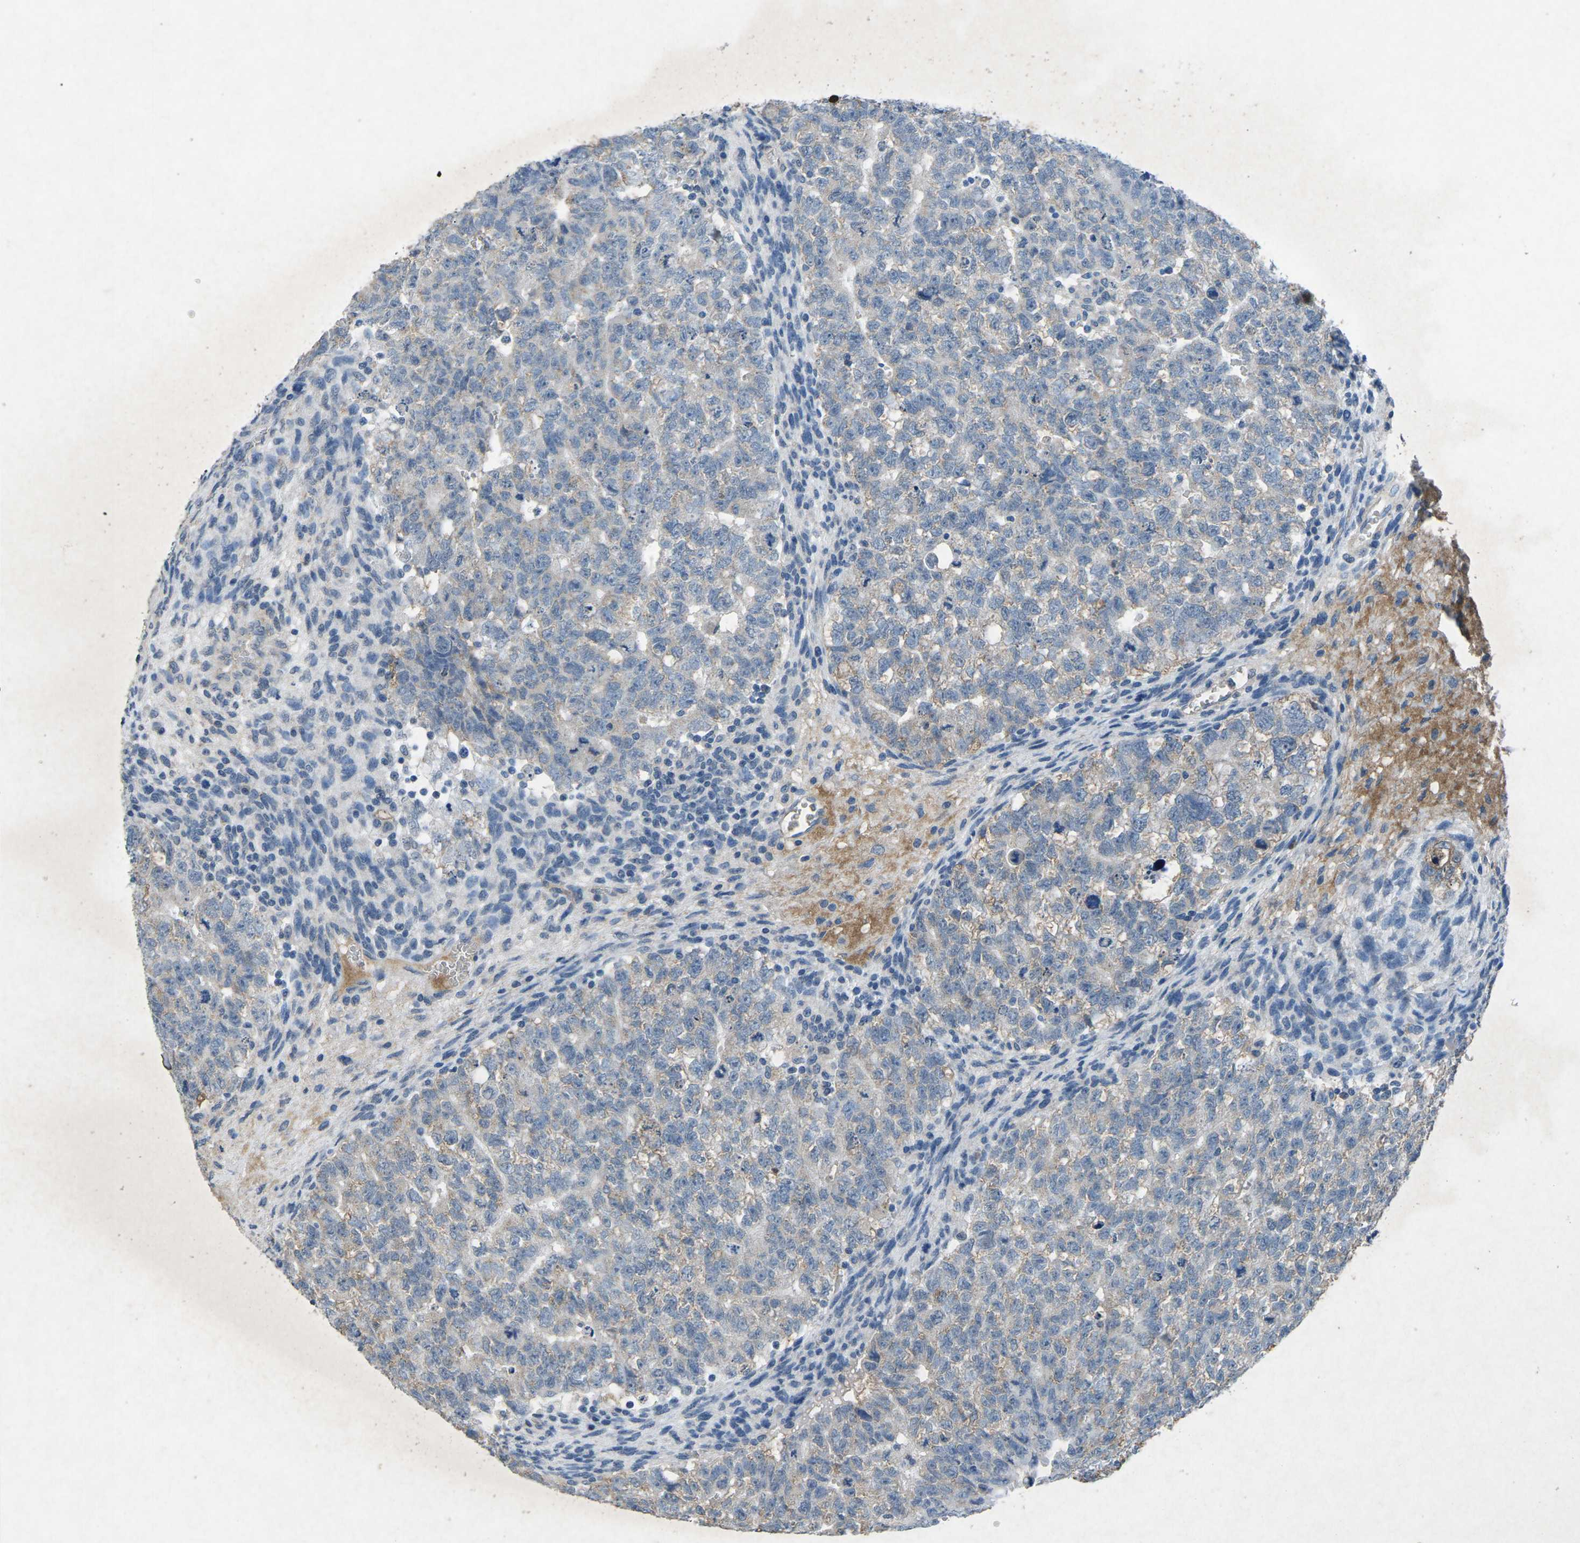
{"staining": {"intensity": "weak", "quantity": "<25%", "location": "cytoplasmic/membranous"}, "tissue": "testis cancer", "cell_type": "Tumor cells", "image_type": "cancer", "snomed": [{"axis": "morphology", "description": "Seminoma, NOS"}, {"axis": "morphology", "description": "Carcinoma, Embryonal, NOS"}, {"axis": "topography", "description": "Testis"}], "caption": "Tumor cells show no significant positivity in embryonal carcinoma (testis). (Immunohistochemistry, brightfield microscopy, high magnification).", "gene": "PLG", "patient": {"sex": "male", "age": 38}}